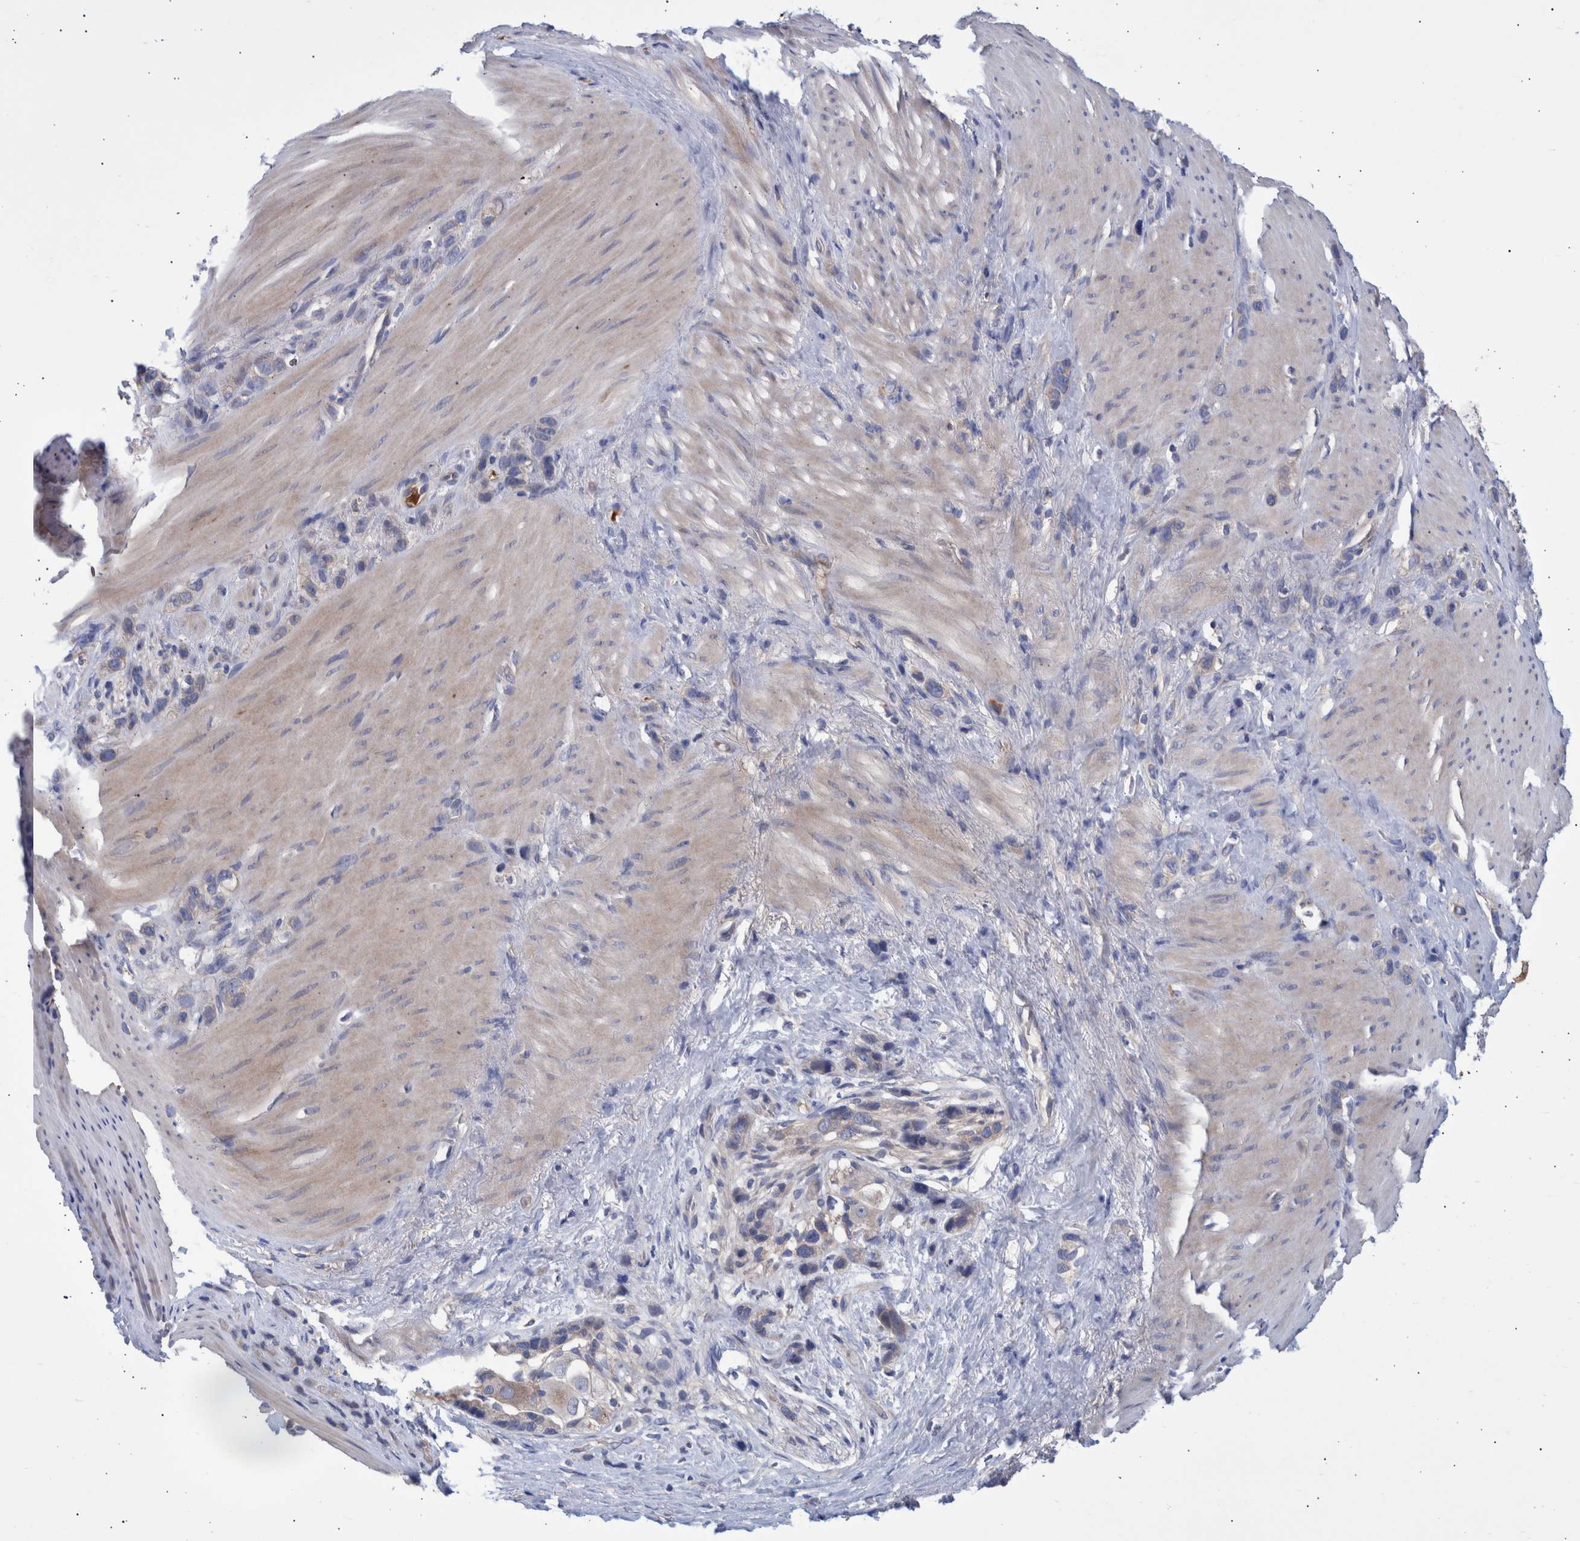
{"staining": {"intensity": "negative", "quantity": "none", "location": "none"}, "tissue": "stomach cancer", "cell_type": "Tumor cells", "image_type": "cancer", "snomed": [{"axis": "morphology", "description": "Normal tissue, NOS"}, {"axis": "morphology", "description": "Adenocarcinoma, NOS"}, {"axis": "morphology", "description": "Adenocarcinoma, High grade"}, {"axis": "topography", "description": "Stomach, upper"}, {"axis": "topography", "description": "Stomach"}], "caption": "Stomach adenocarcinoma stained for a protein using immunohistochemistry demonstrates no expression tumor cells.", "gene": "DLL4", "patient": {"sex": "female", "age": 65}}